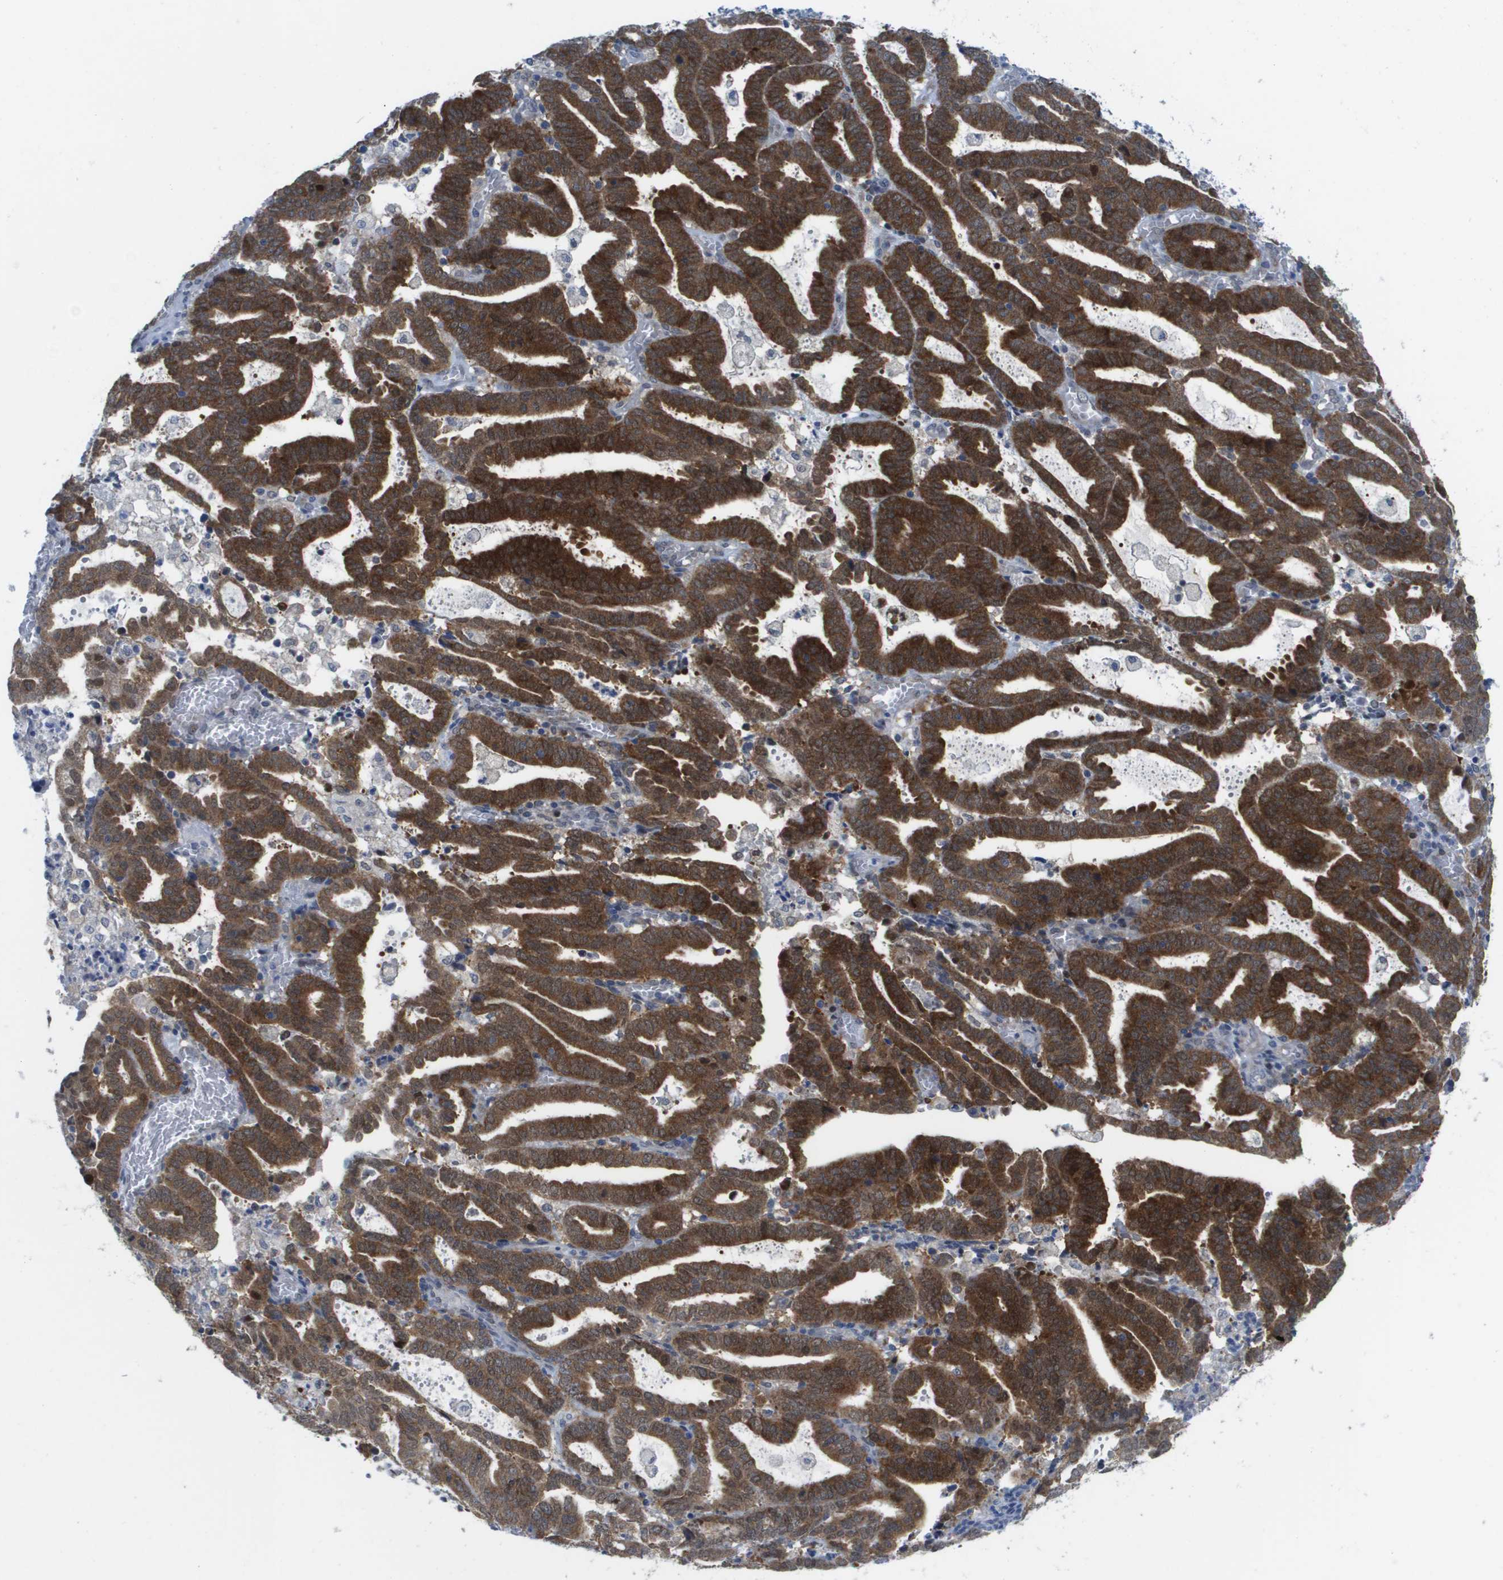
{"staining": {"intensity": "strong", "quantity": ">75%", "location": "cytoplasmic/membranous"}, "tissue": "endometrial cancer", "cell_type": "Tumor cells", "image_type": "cancer", "snomed": [{"axis": "morphology", "description": "Adenocarcinoma, NOS"}, {"axis": "topography", "description": "Uterus"}], "caption": "Brown immunohistochemical staining in adenocarcinoma (endometrial) displays strong cytoplasmic/membranous positivity in about >75% of tumor cells.", "gene": "FKBP4", "patient": {"sex": "female", "age": 83}}